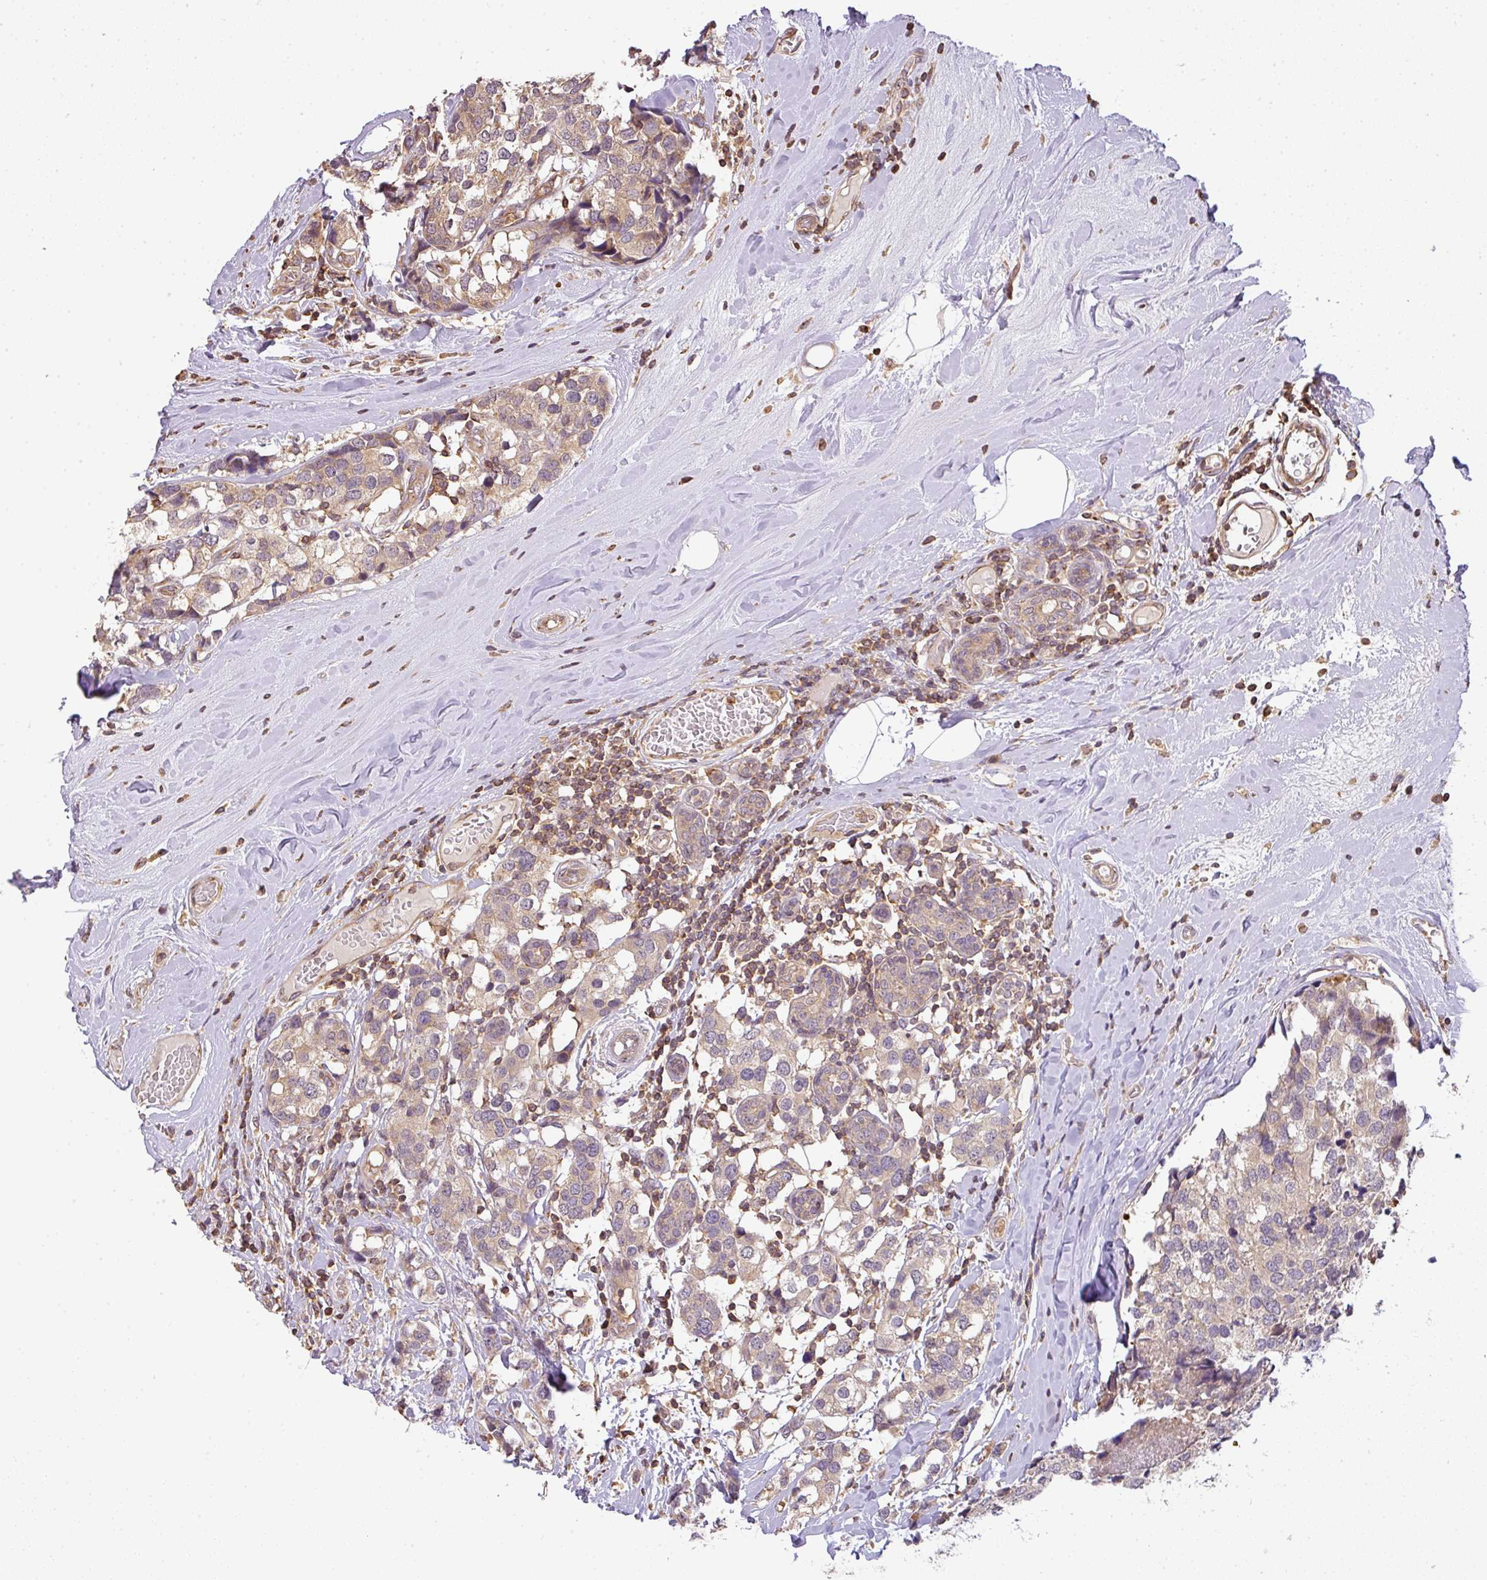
{"staining": {"intensity": "weak", "quantity": ">75%", "location": "cytoplasmic/membranous"}, "tissue": "breast cancer", "cell_type": "Tumor cells", "image_type": "cancer", "snomed": [{"axis": "morphology", "description": "Lobular carcinoma"}, {"axis": "topography", "description": "Breast"}], "caption": "Immunohistochemical staining of human lobular carcinoma (breast) shows low levels of weak cytoplasmic/membranous protein positivity in about >75% of tumor cells.", "gene": "TCL1B", "patient": {"sex": "female", "age": 59}}